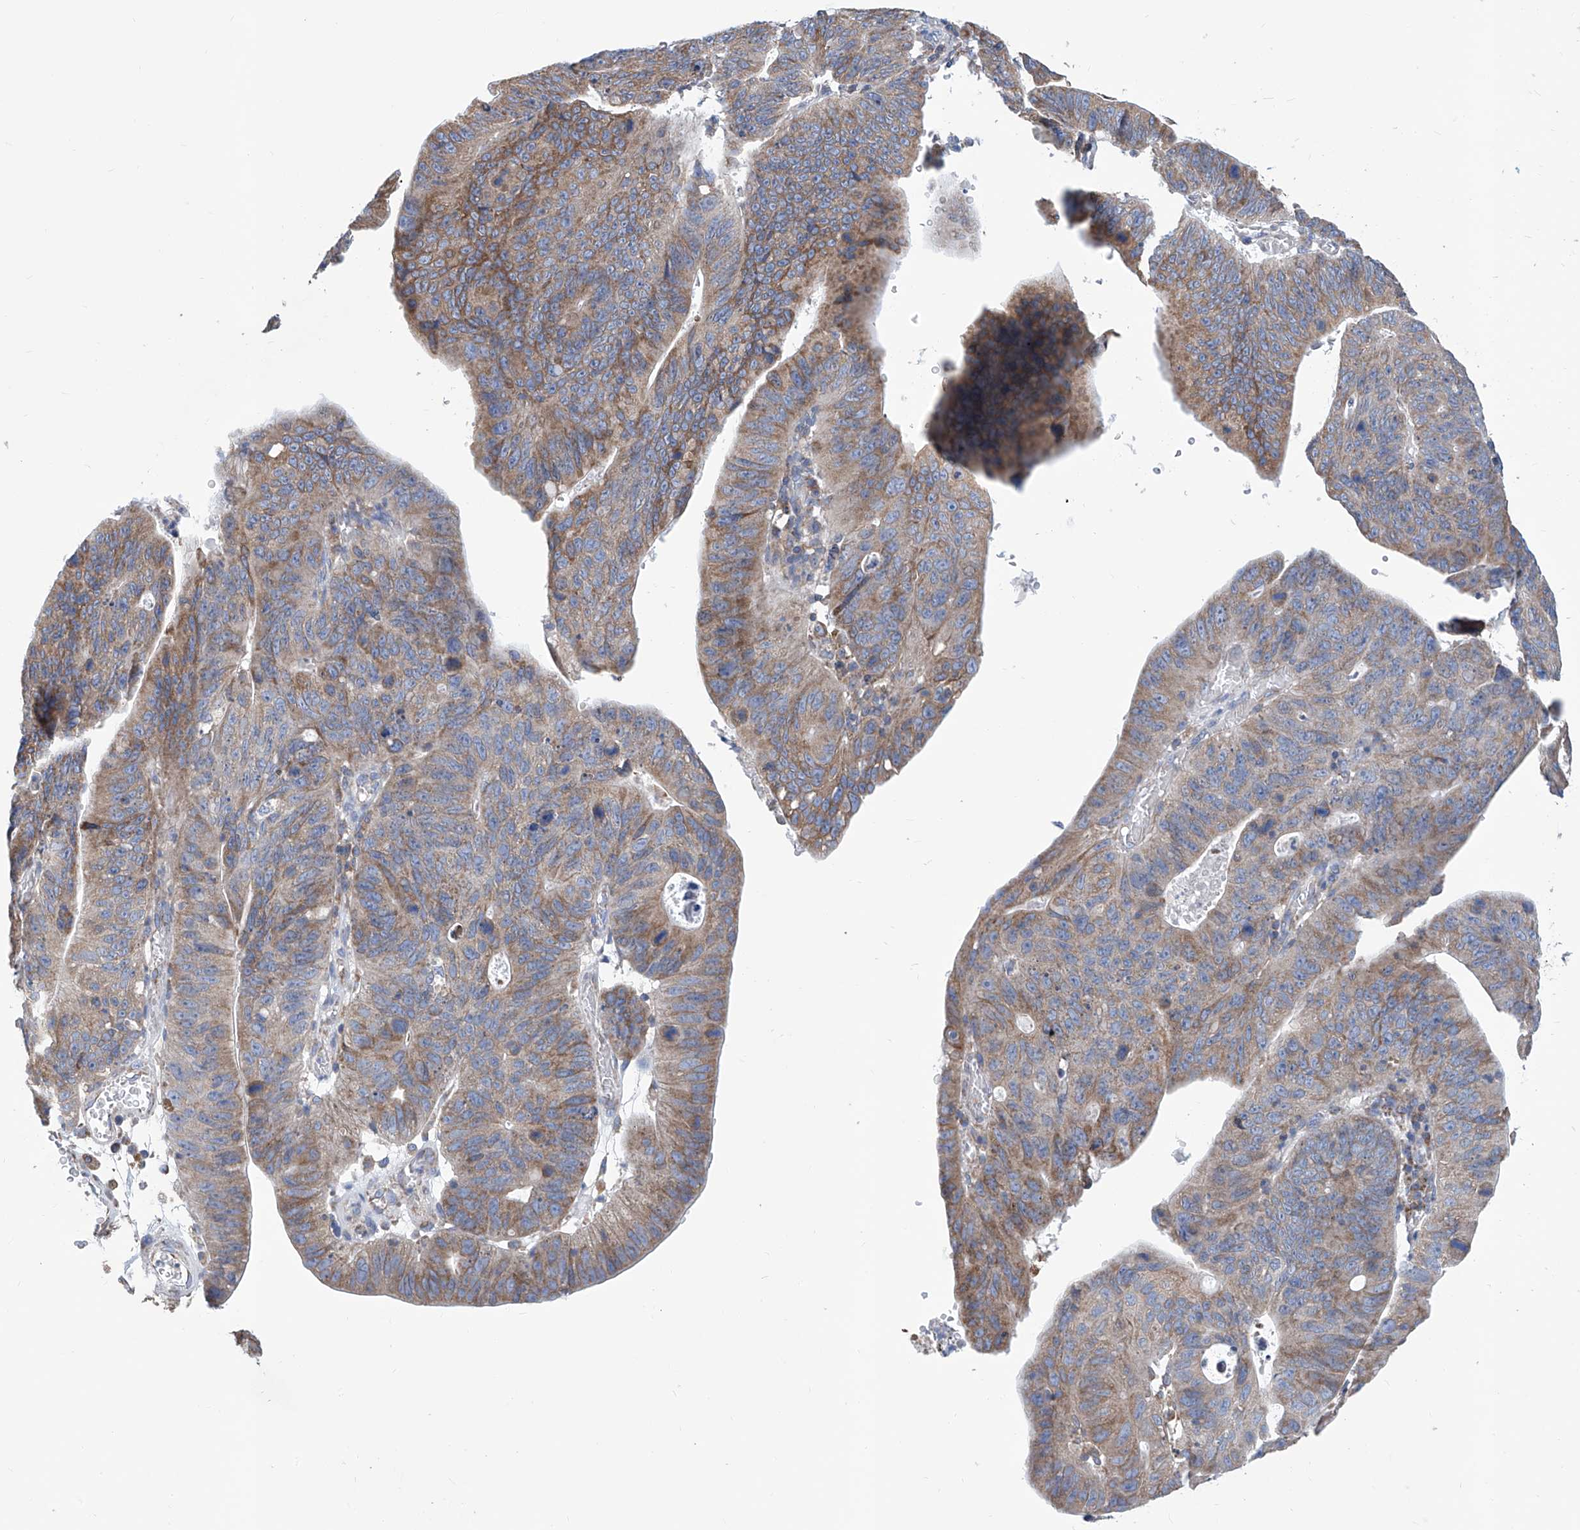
{"staining": {"intensity": "moderate", "quantity": ">75%", "location": "cytoplasmic/membranous"}, "tissue": "stomach cancer", "cell_type": "Tumor cells", "image_type": "cancer", "snomed": [{"axis": "morphology", "description": "Adenocarcinoma, NOS"}, {"axis": "topography", "description": "Stomach"}], "caption": "High-magnification brightfield microscopy of stomach cancer (adenocarcinoma) stained with DAB (brown) and counterstained with hematoxylin (blue). tumor cells exhibit moderate cytoplasmic/membranous expression is identified in about>75% of cells.", "gene": "MAD2L1", "patient": {"sex": "male", "age": 59}}